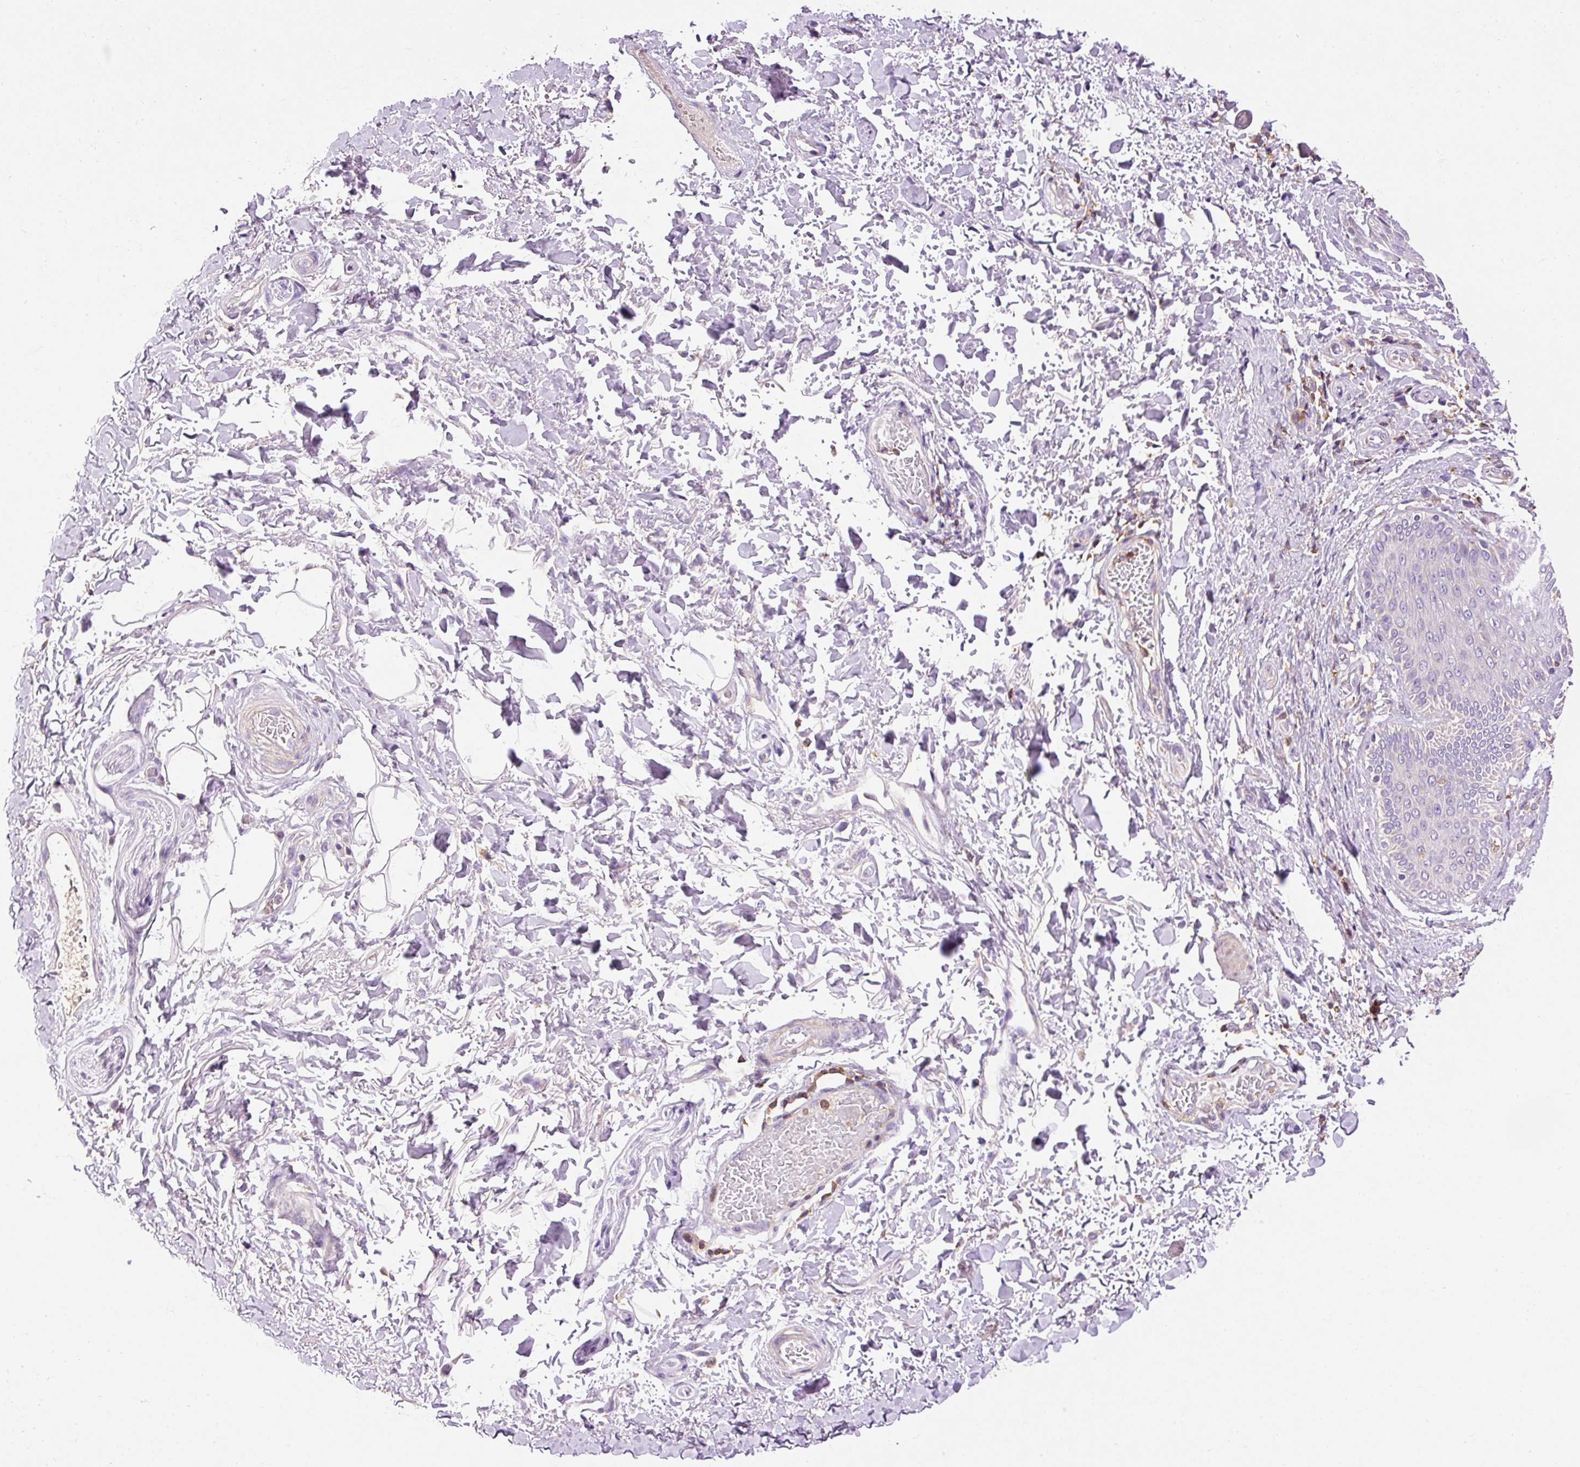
{"staining": {"intensity": "negative", "quantity": "none", "location": "none"}, "tissue": "skin", "cell_type": "Epidermal cells", "image_type": "normal", "snomed": [{"axis": "morphology", "description": "Normal tissue, NOS"}, {"axis": "topography", "description": "Peripheral nerve tissue"}], "caption": "An image of skin stained for a protein shows no brown staining in epidermal cells.", "gene": "IMMT", "patient": {"sex": "male", "age": 51}}